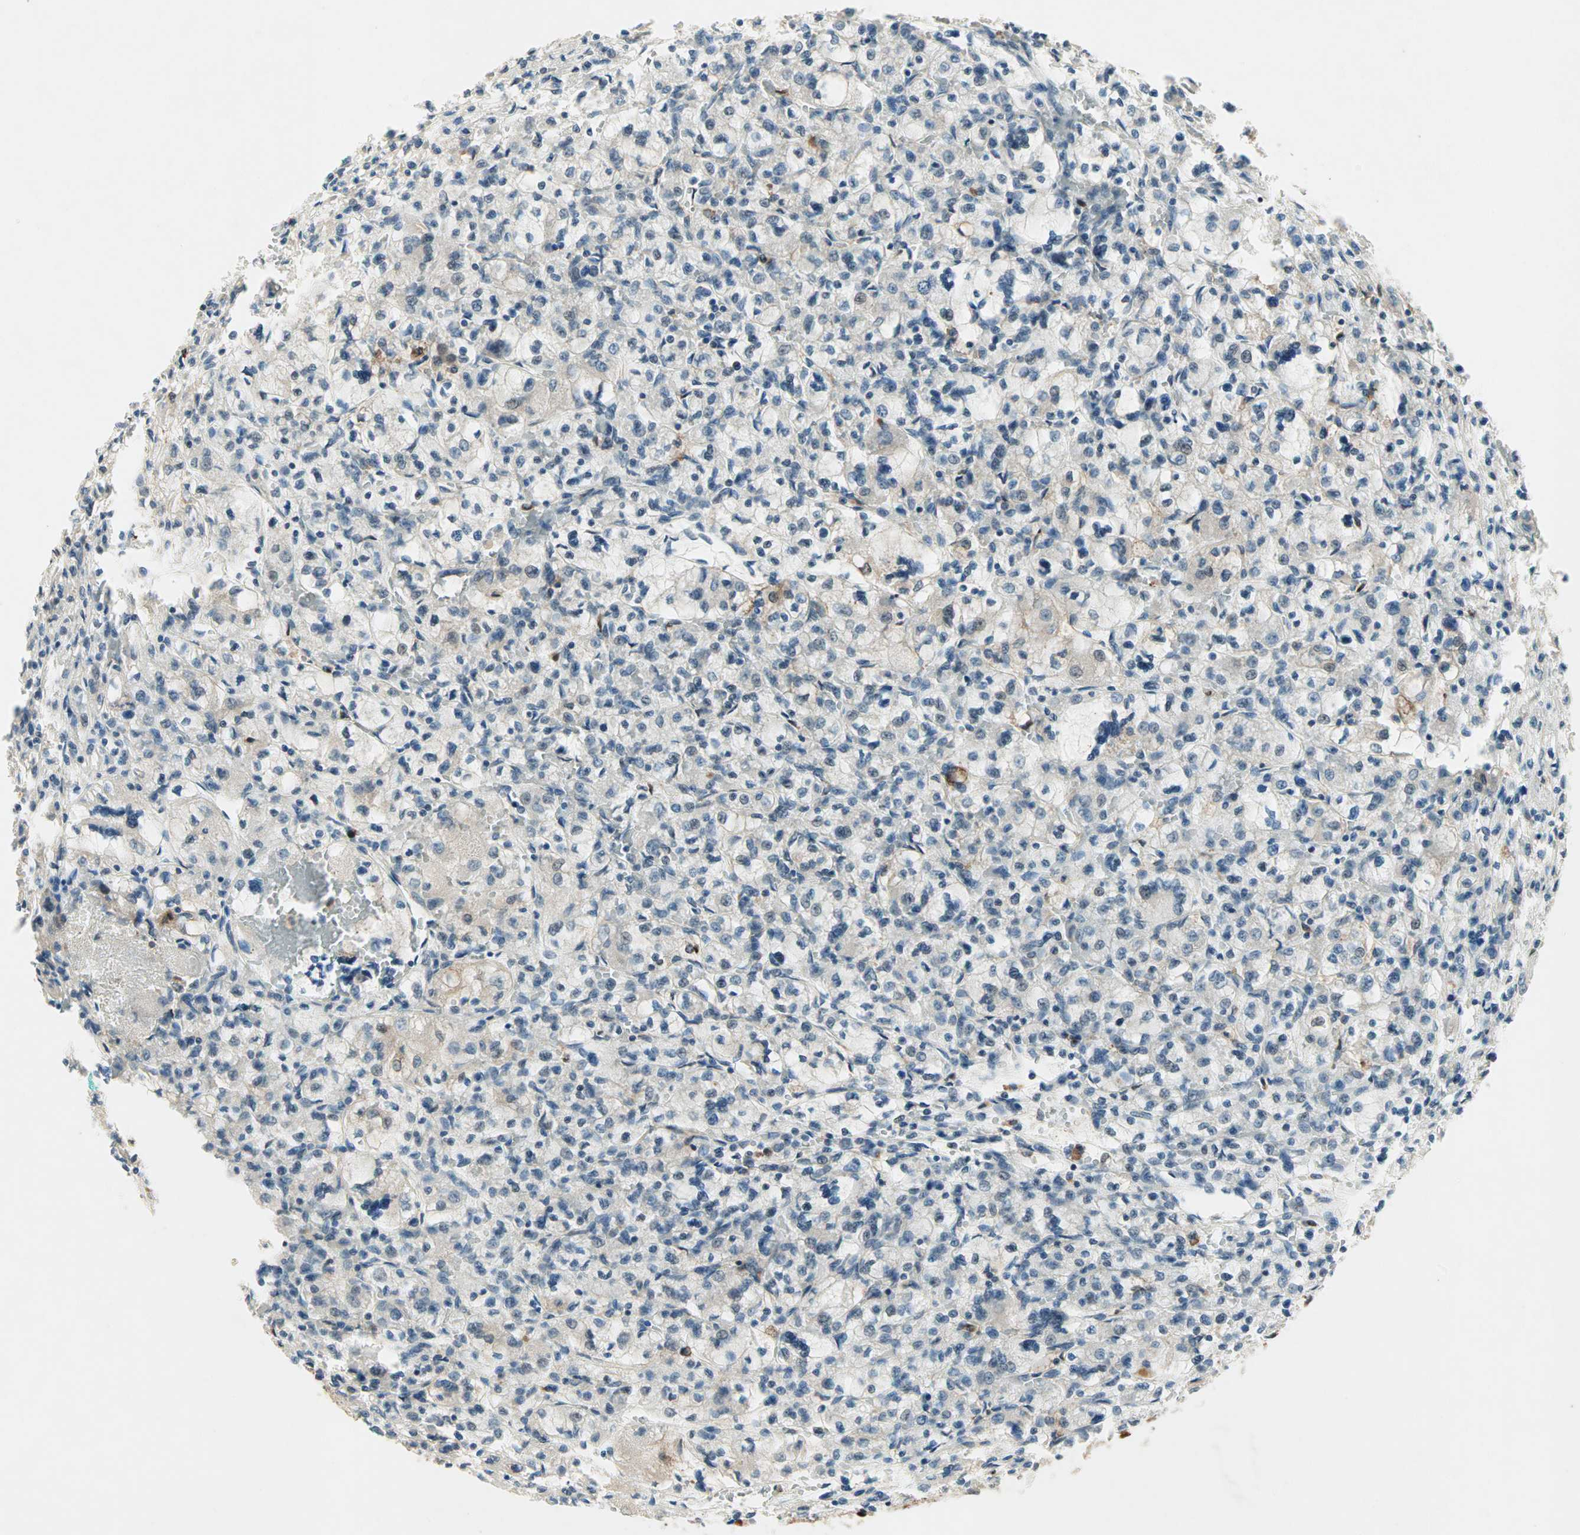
{"staining": {"intensity": "negative", "quantity": "none", "location": "none"}, "tissue": "renal cancer", "cell_type": "Tumor cells", "image_type": "cancer", "snomed": [{"axis": "morphology", "description": "Adenocarcinoma, NOS"}, {"axis": "topography", "description": "Kidney"}], "caption": "Immunohistochemical staining of adenocarcinoma (renal) reveals no significant staining in tumor cells.", "gene": "RTL6", "patient": {"sex": "female", "age": 83}}